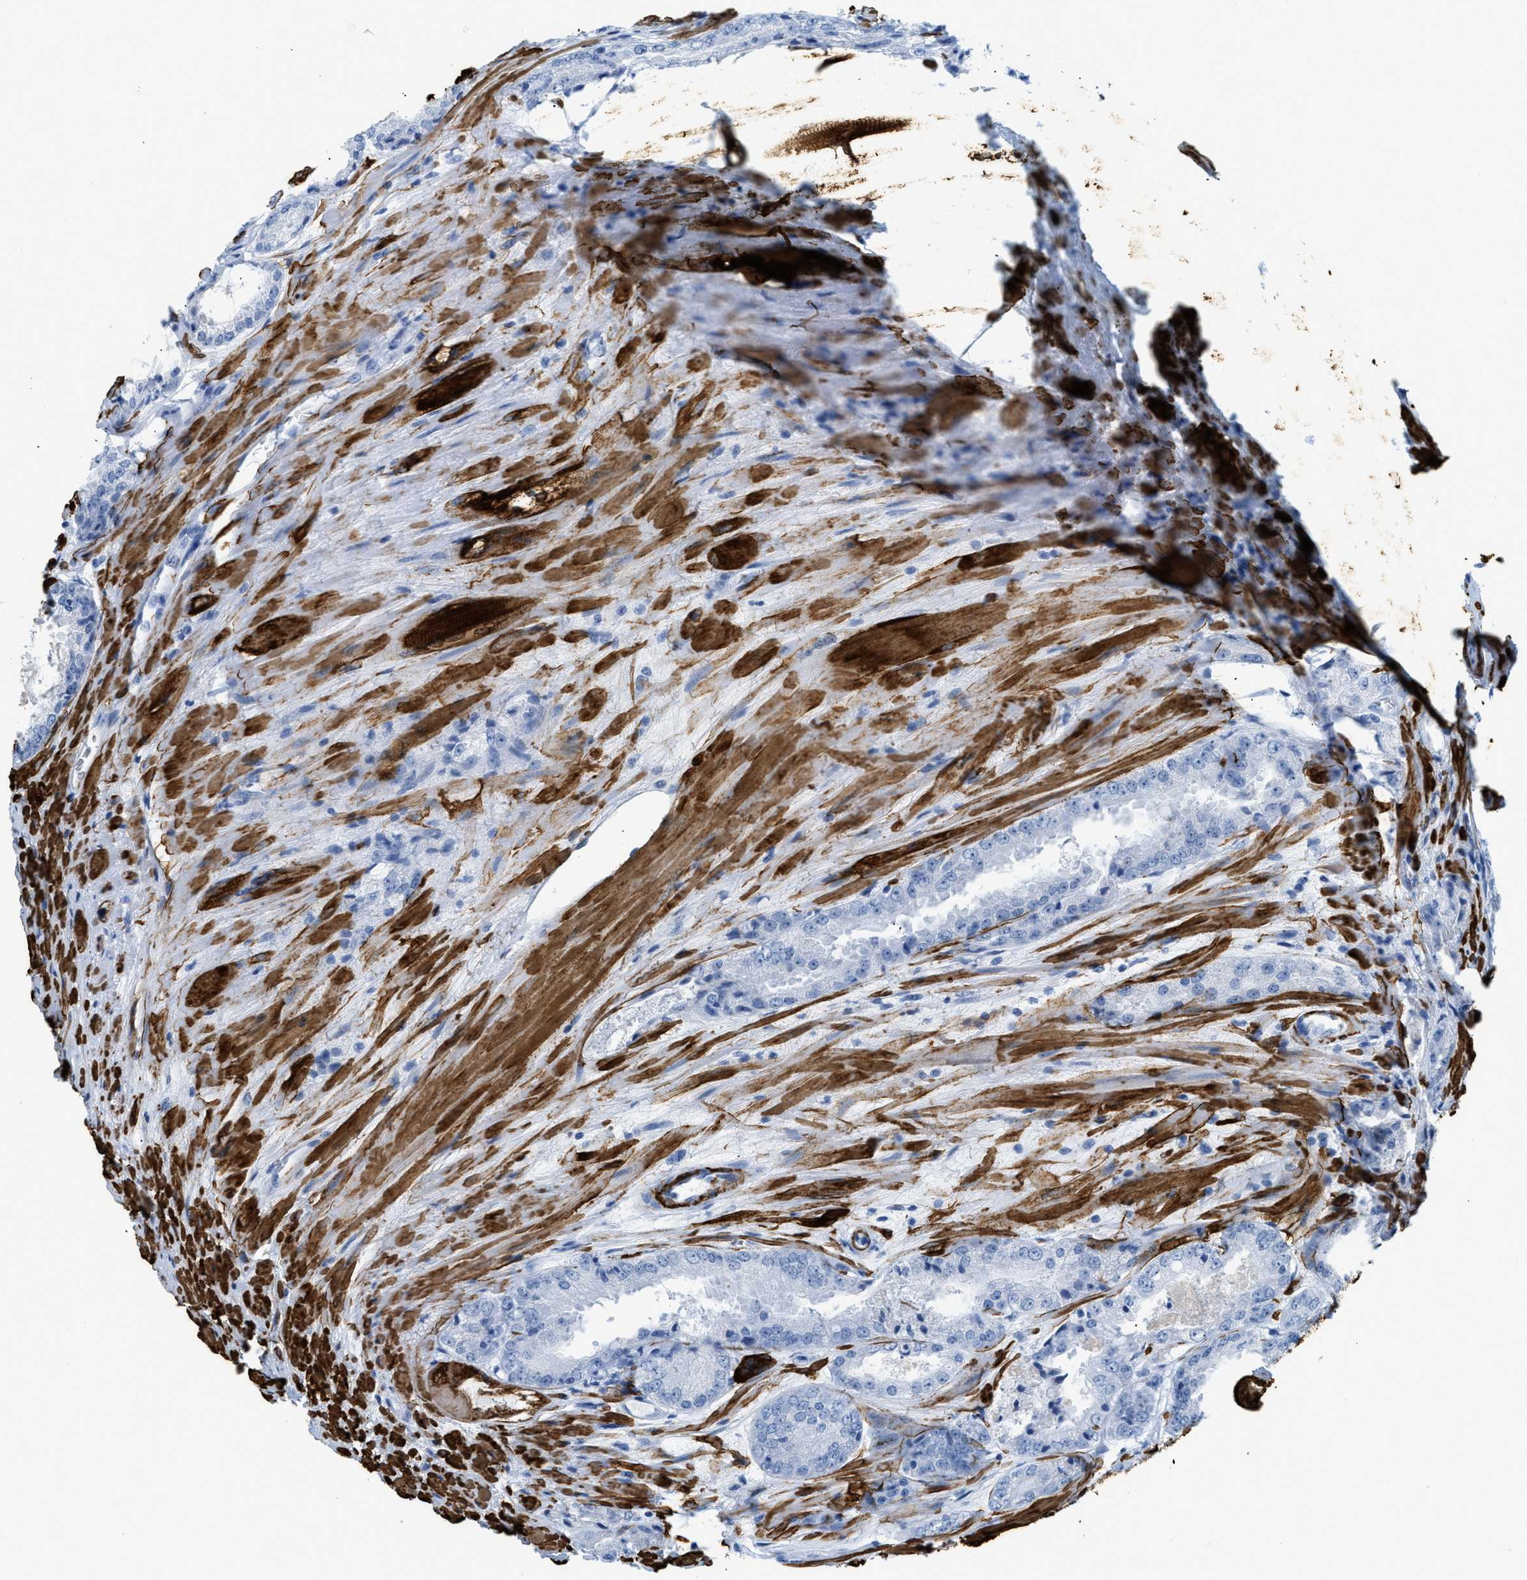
{"staining": {"intensity": "negative", "quantity": "none", "location": "none"}, "tissue": "prostate cancer", "cell_type": "Tumor cells", "image_type": "cancer", "snomed": [{"axis": "morphology", "description": "Adenocarcinoma, High grade"}, {"axis": "topography", "description": "Prostate"}], "caption": "Immunohistochemistry (IHC) micrograph of prostate cancer stained for a protein (brown), which shows no positivity in tumor cells.", "gene": "DES", "patient": {"sex": "male", "age": 65}}